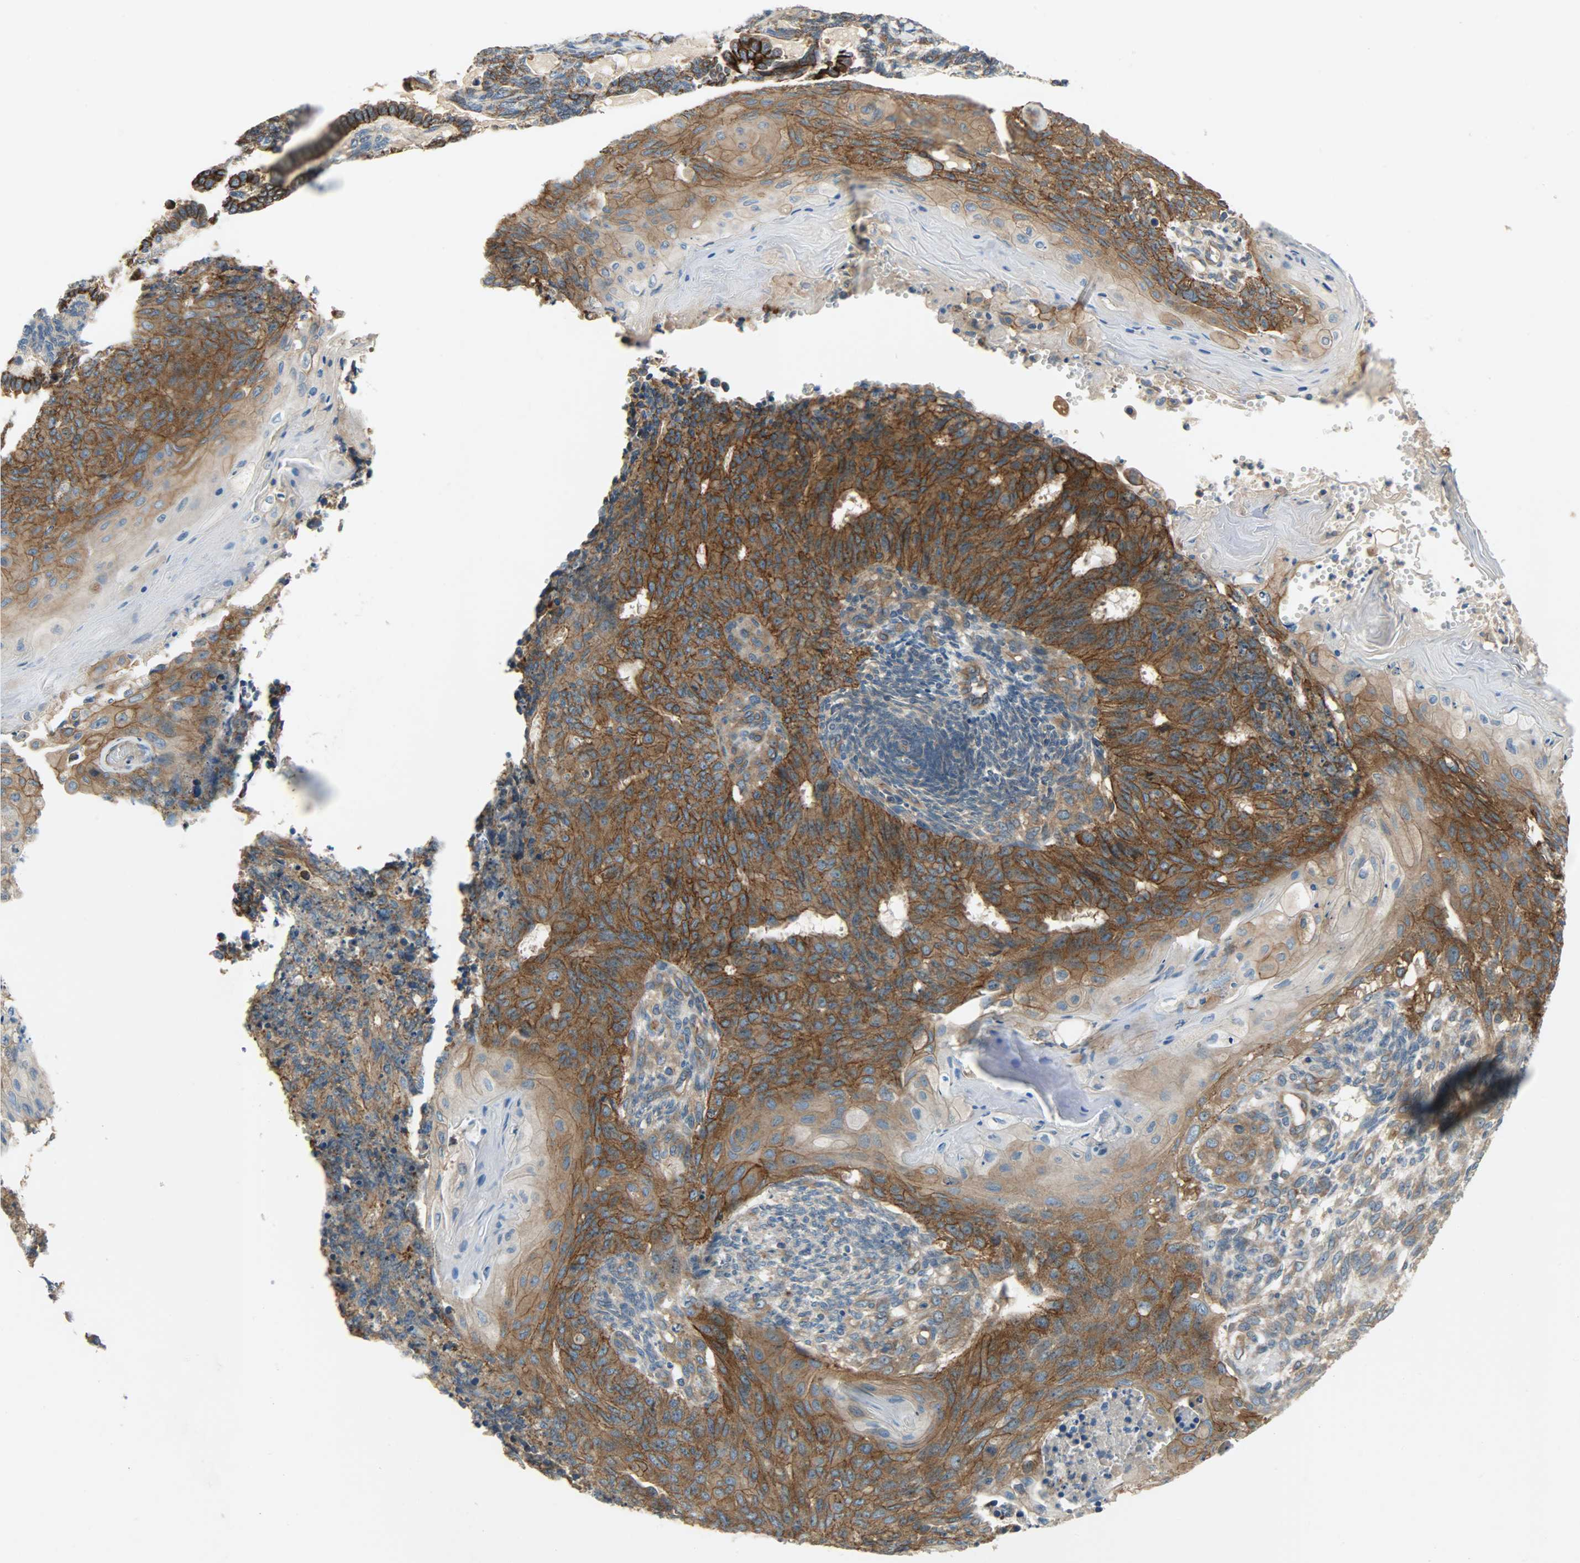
{"staining": {"intensity": "strong", "quantity": ">75%", "location": "cytoplasmic/membranous"}, "tissue": "endometrial cancer", "cell_type": "Tumor cells", "image_type": "cancer", "snomed": [{"axis": "morphology", "description": "Neoplasm, malignant, NOS"}, {"axis": "topography", "description": "Endometrium"}], "caption": "Human endometrial cancer stained for a protein (brown) shows strong cytoplasmic/membranous positive positivity in approximately >75% of tumor cells.", "gene": "KIAA1217", "patient": {"sex": "female", "age": 74}}